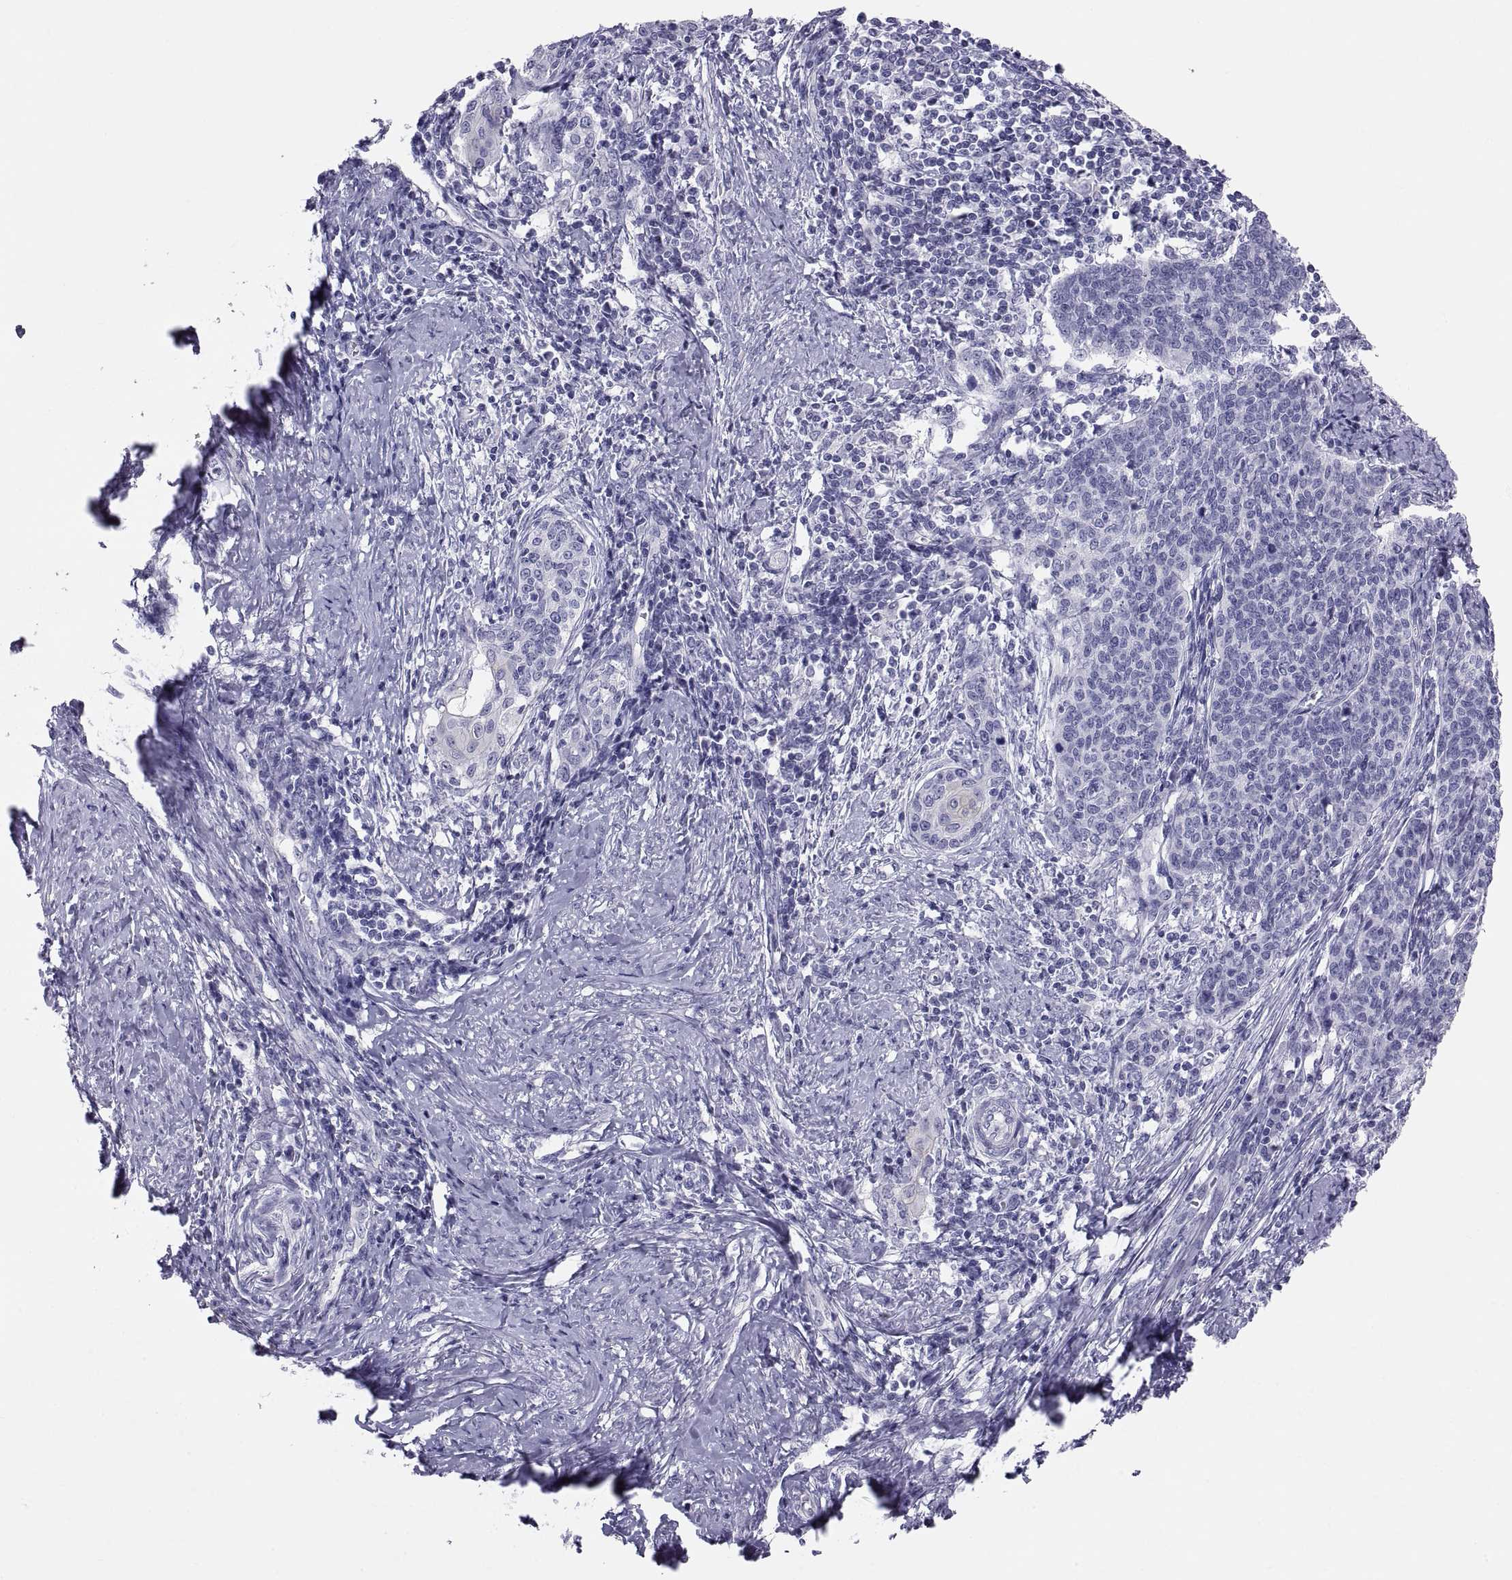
{"staining": {"intensity": "negative", "quantity": "none", "location": "none"}, "tissue": "cervical cancer", "cell_type": "Tumor cells", "image_type": "cancer", "snomed": [{"axis": "morphology", "description": "Squamous cell carcinoma, NOS"}, {"axis": "topography", "description": "Cervix"}], "caption": "This is an immunohistochemistry histopathology image of human squamous cell carcinoma (cervical). There is no positivity in tumor cells.", "gene": "FAM170A", "patient": {"sex": "female", "age": 39}}